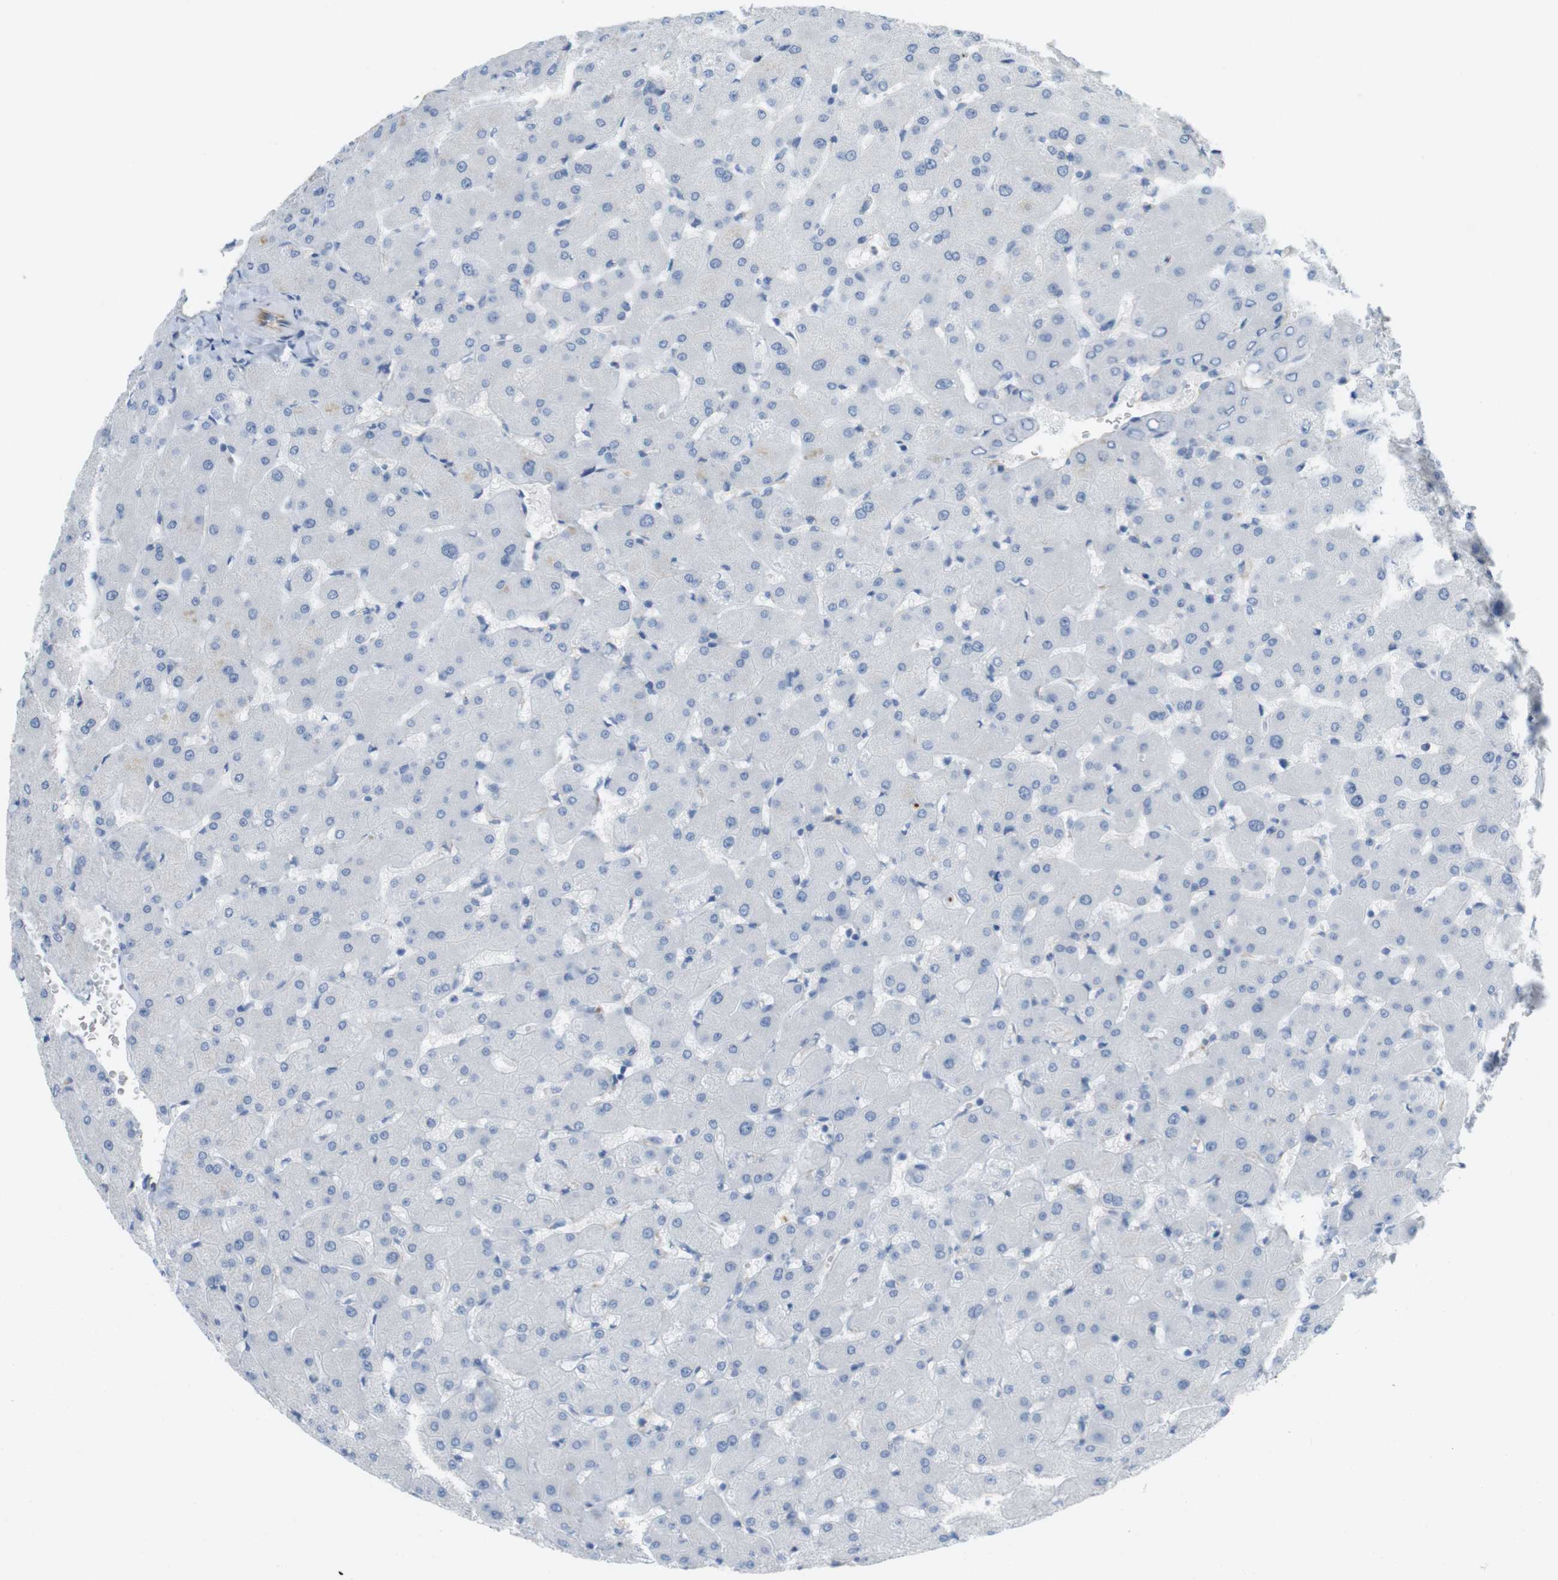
{"staining": {"intensity": "negative", "quantity": "none", "location": "none"}, "tissue": "liver", "cell_type": "Cholangiocytes", "image_type": "normal", "snomed": [{"axis": "morphology", "description": "Normal tissue, NOS"}, {"axis": "topography", "description": "Liver"}], "caption": "IHC micrograph of normal liver: human liver stained with DAB reveals no significant protein expression in cholangiocytes.", "gene": "MS4A10", "patient": {"sex": "female", "age": 63}}